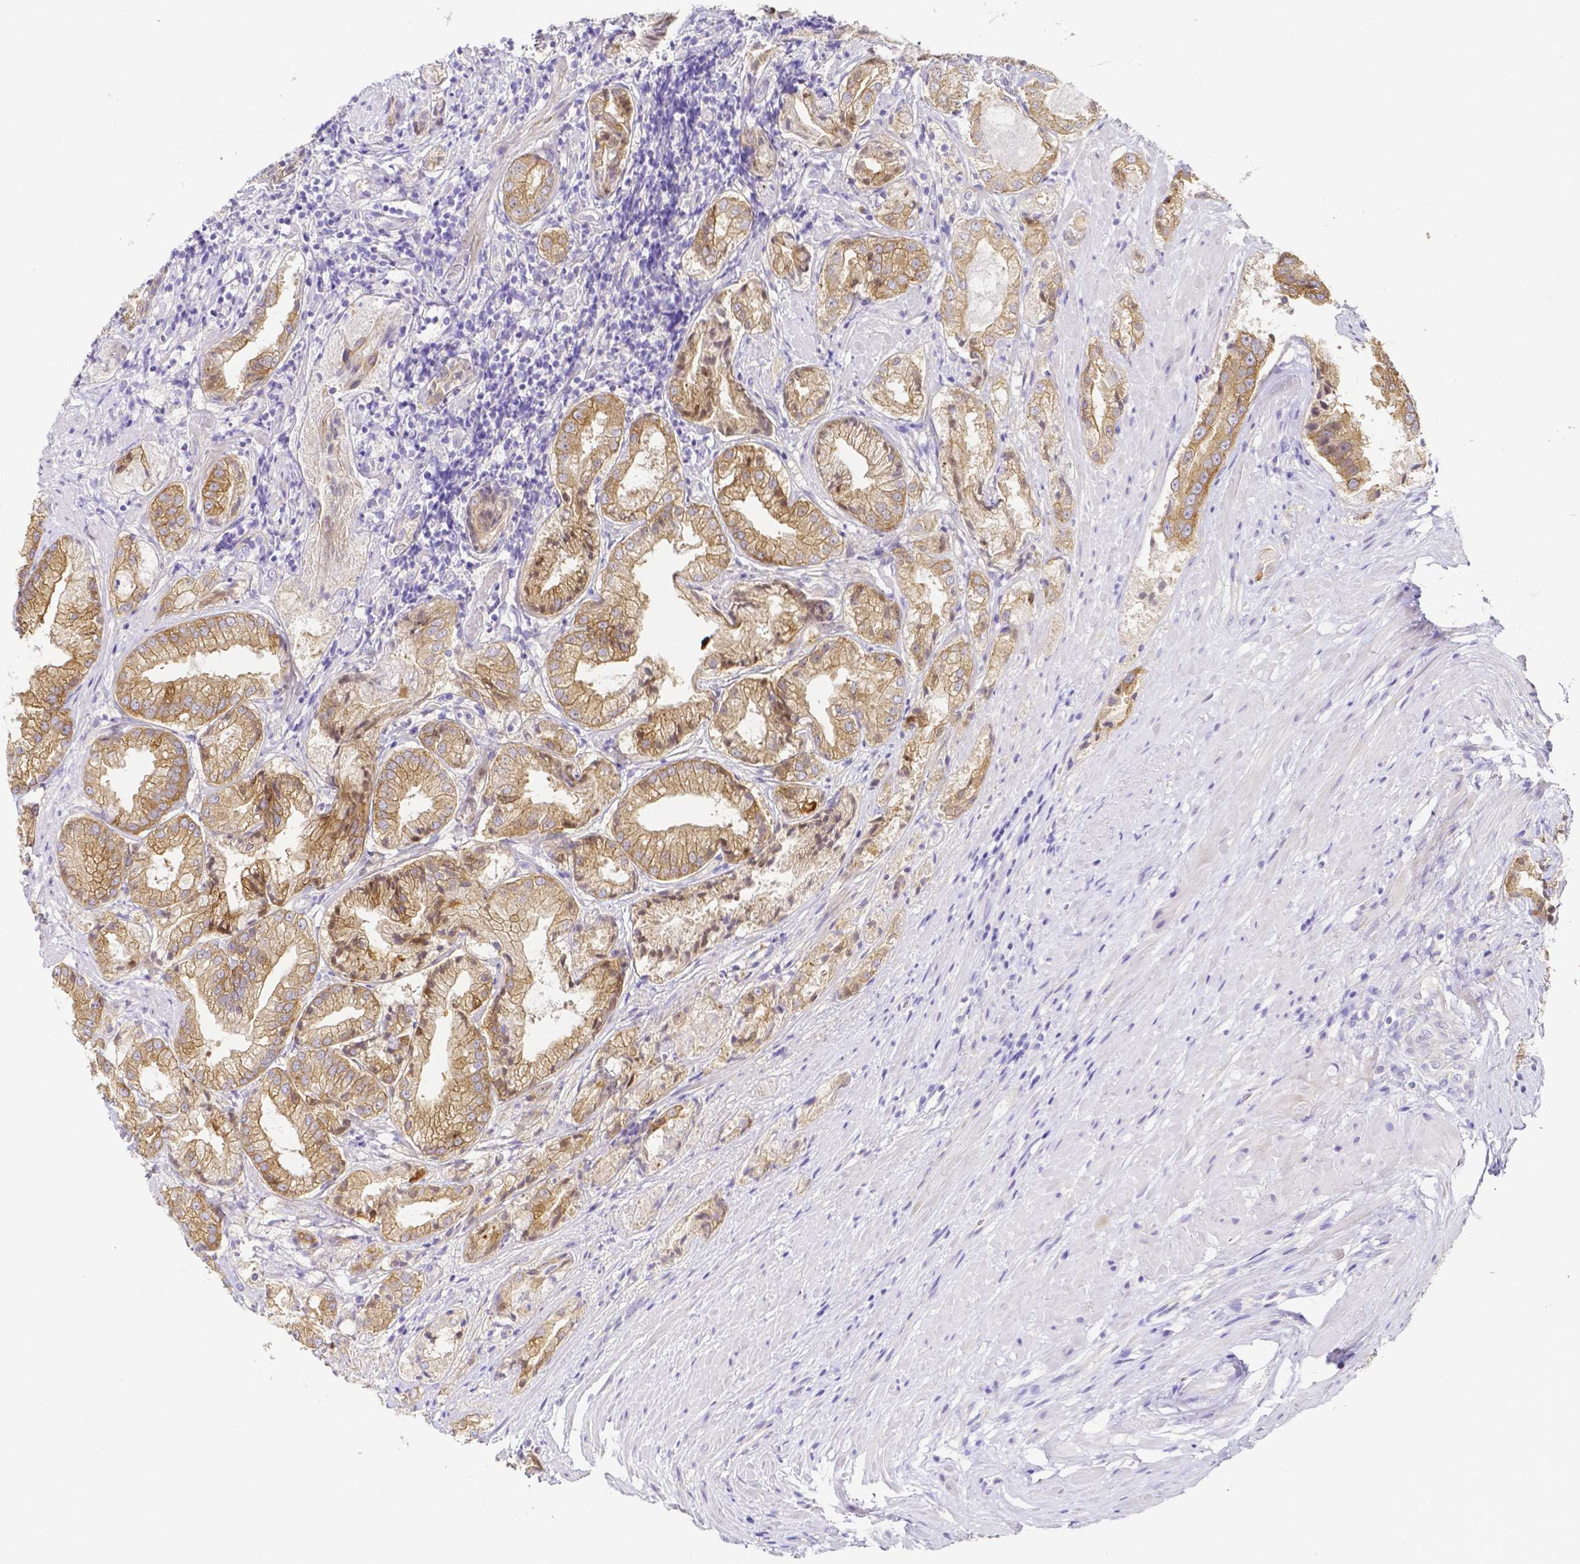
{"staining": {"intensity": "moderate", "quantity": ">75%", "location": "cytoplasmic/membranous"}, "tissue": "prostate cancer", "cell_type": "Tumor cells", "image_type": "cancer", "snomed": [{"axis": "morphology", "description": "Adenocarcinoma, High grade"}, {"axis": "topography", "description": "Prostate"}], "caption": "High-grade adenocarcinoma (prostate) stained with DAB IHC demonstrates medium levels of moderate cytoplasmic/membranous staining in approximately >75% of tumor cells.", "gene": "PKP3", "patient": {"sex": "male", "age": 61}}